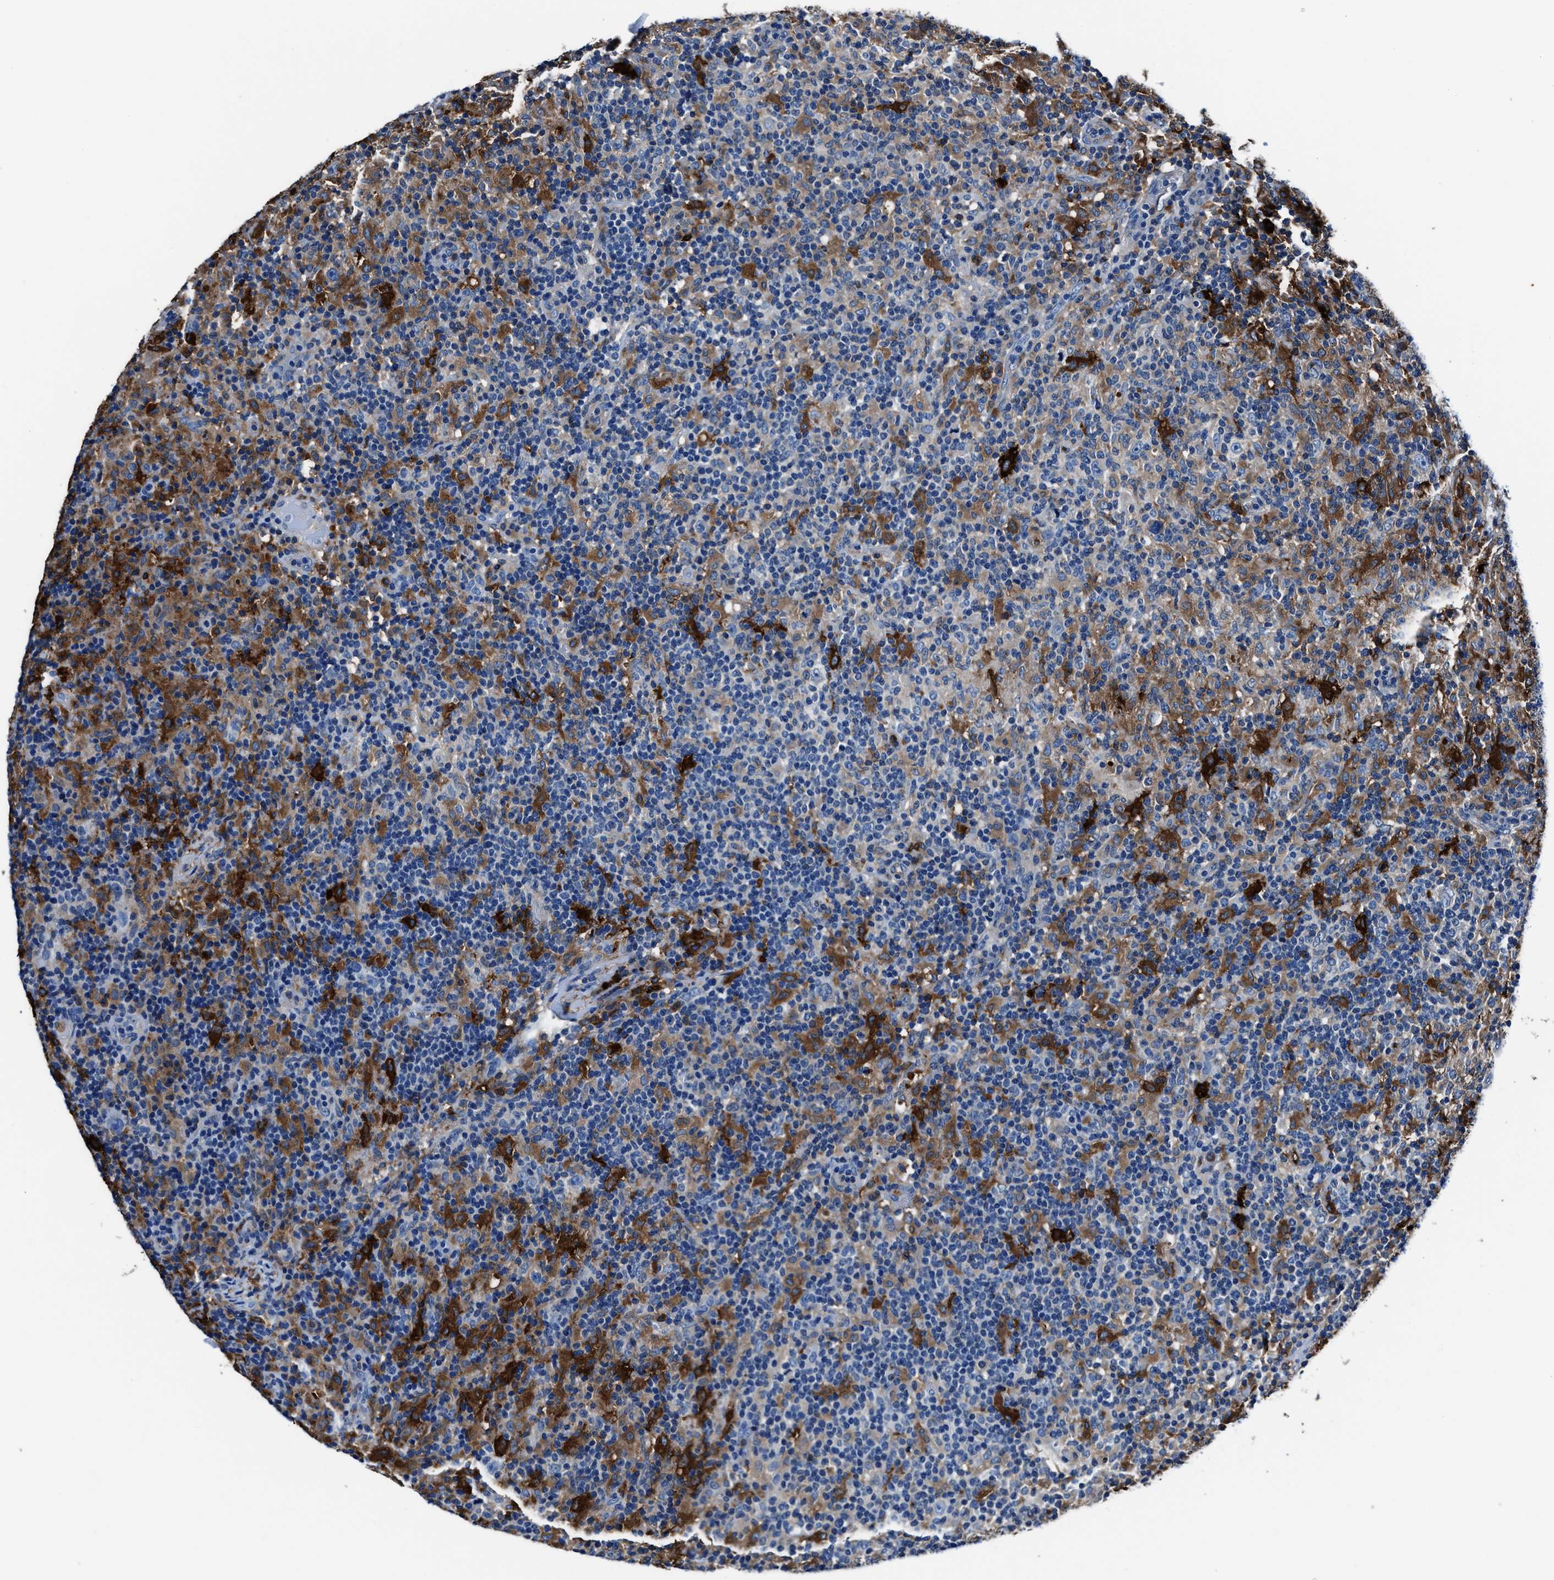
{"staining": {"intensity": "negative", "quantity": "none", "location": "none"}, "tissue": "lymphoma", "cell_type": "Tumor cells", "image_type": "cancer", "snomed": [{"axis": "morphology", "description": "Hodgkin's disease, NOS"}, {"axis": "topography", "description": "Lymph node"}], "caption": "Immunohistochemistry (IHC) of human Hodgkin's disease demonstrates no positivity in tumor cells. The staining is performed using DAB brown chromogen with nuclei counter-stained in using hematoxylin.", "gene": "FTL", "patient": {"sex": "male", "age": 70}}